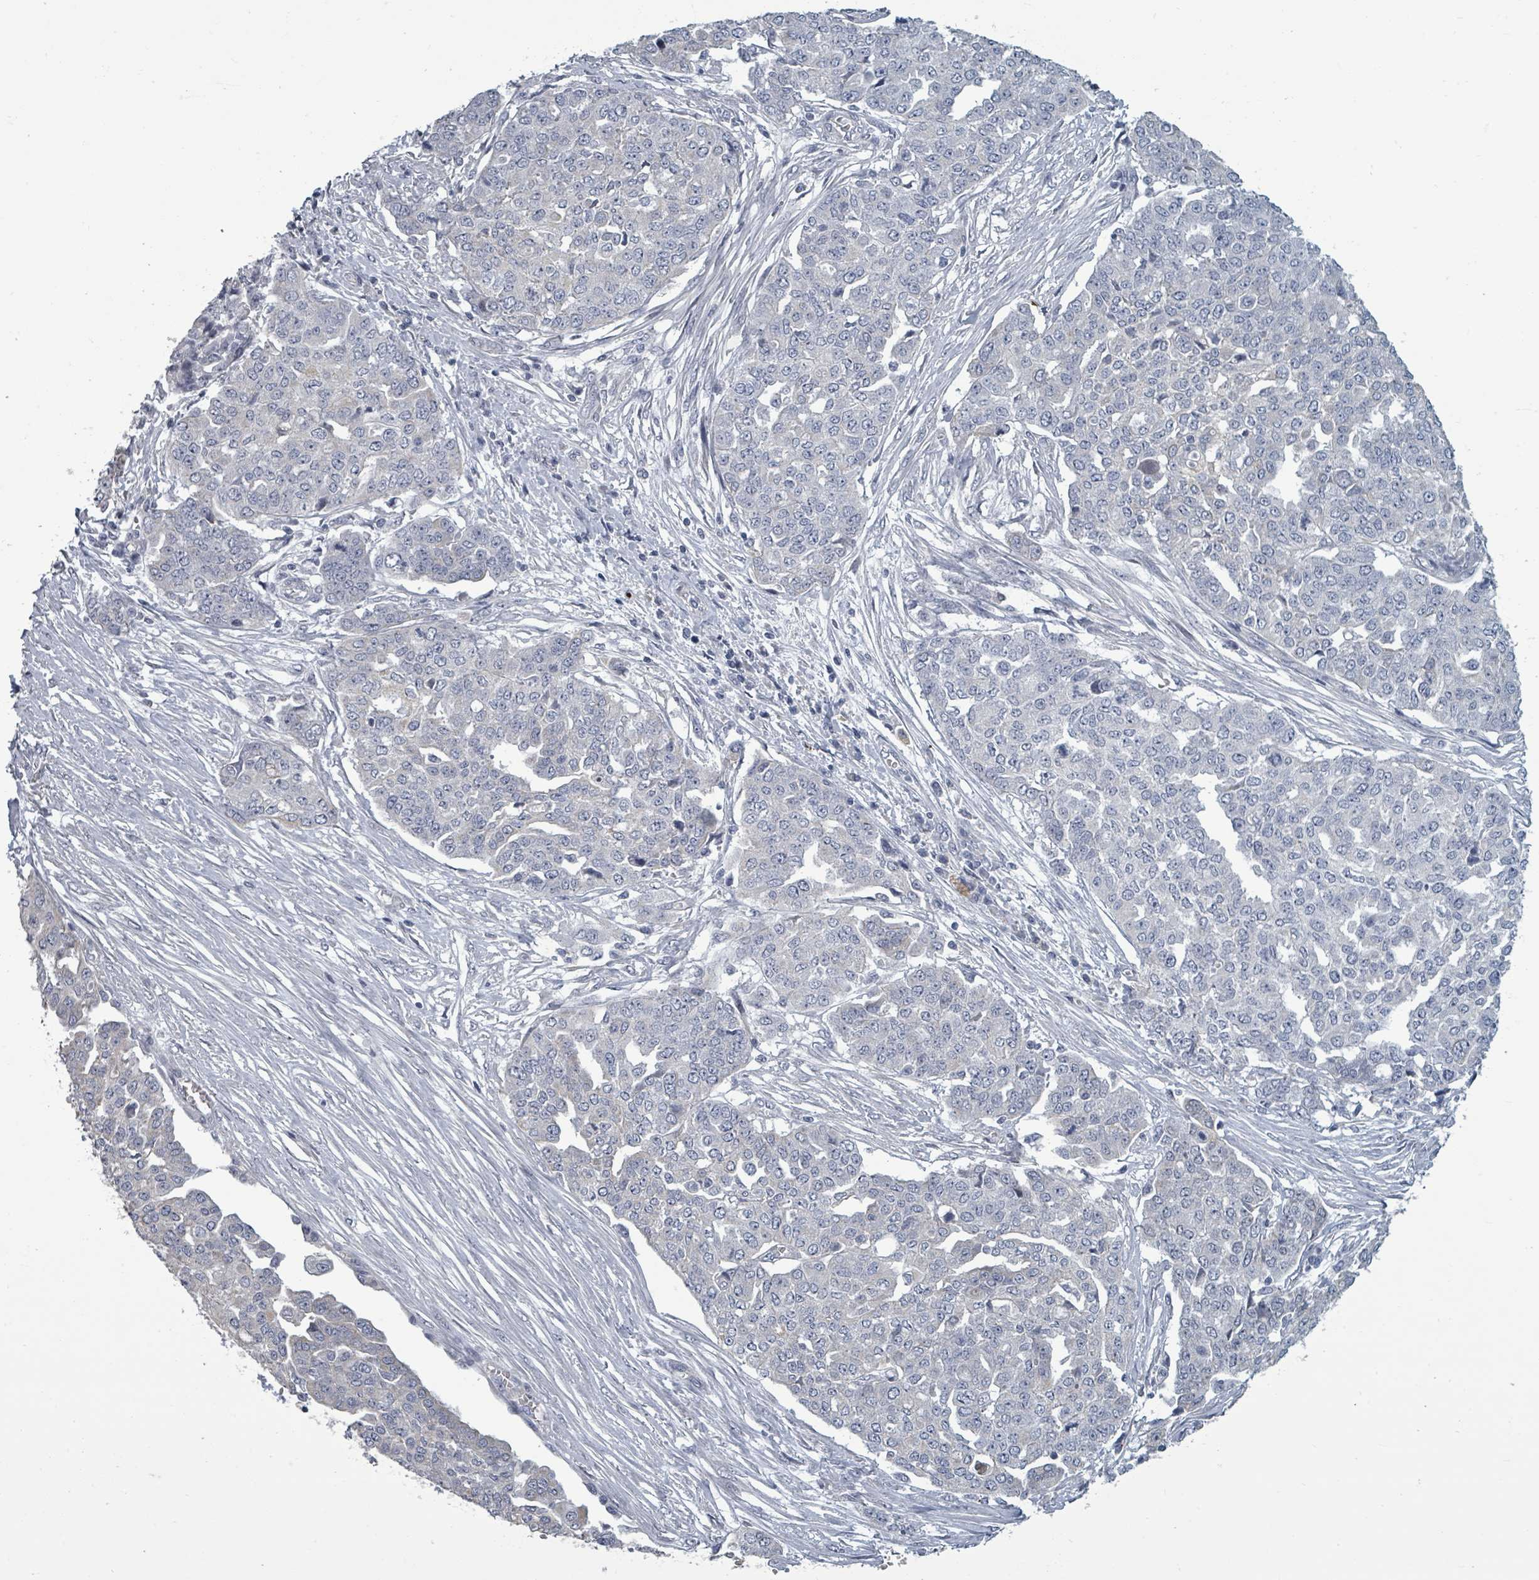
{"staining": {"intensity": "negative", "quantity": "none", "location": "none"}, "tissue": "ovarian cancer", "cell_type": "Tumor cells", "image_type": "cancer", "snomed": [{"axis": "morphology", "description": "Cystadenocarcinoma, serous, NOS"}, {"axis": "topography", "description": "Soft tissue"}, {"axis": "topography", "description": "Ovary"}], "caption": "DAB (3,3'-diaminobenzidine) immunohistochemical staining of ovarian serous cystadenocarcinoma demonstrates no significant staining in tumor cells. Nuclei are stained in blue.", "gene": "ASB12", "patient": {"sex": "female", "age": 57}}